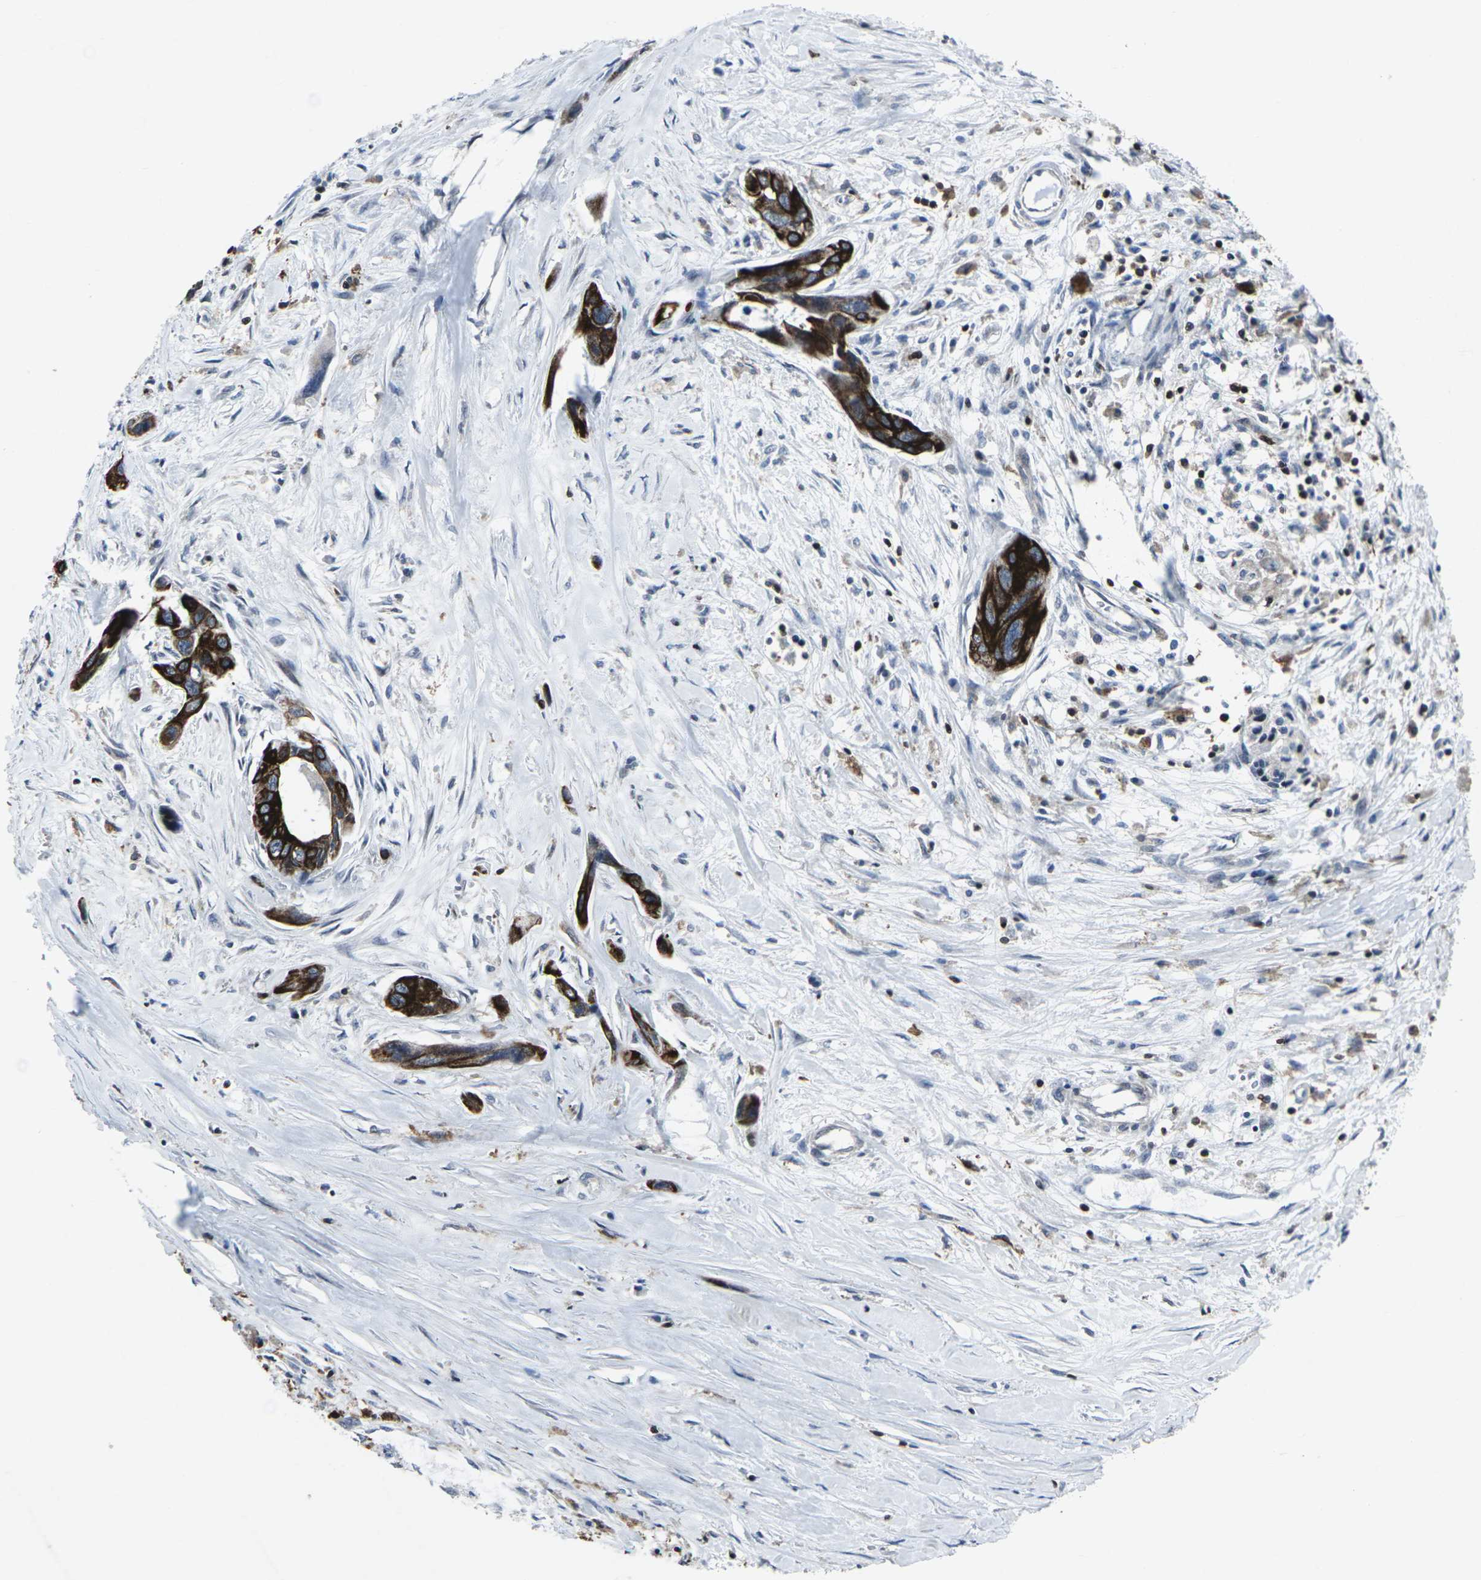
{"staining": {"intensity": "strong", "quantity": ">75%", "location": "cytoplasmic/membranous"}, "tissue": "pancreatic cancer", "cell_type": "Tumor cells", "image_type": "cancer", "snomed": [{"axis": "morphology", "description": "Adenocarcinoma, NOS"}, {"axis": "topography", "description": "Pancreas"}], "caption": "Immunohistochemistry (IHC) (DAB (3,3'-diaminobenzidine)) staining of human adenocarcinoma (pancreatic) displays strong cytoplasmic/membranous protein expression in approximately >75% of tumor cells. (brown staining indicates protein expression, while blue staining denotes nuclei).", "gene": "STAT4", "patient": {"sex": "male", "age": 73}}